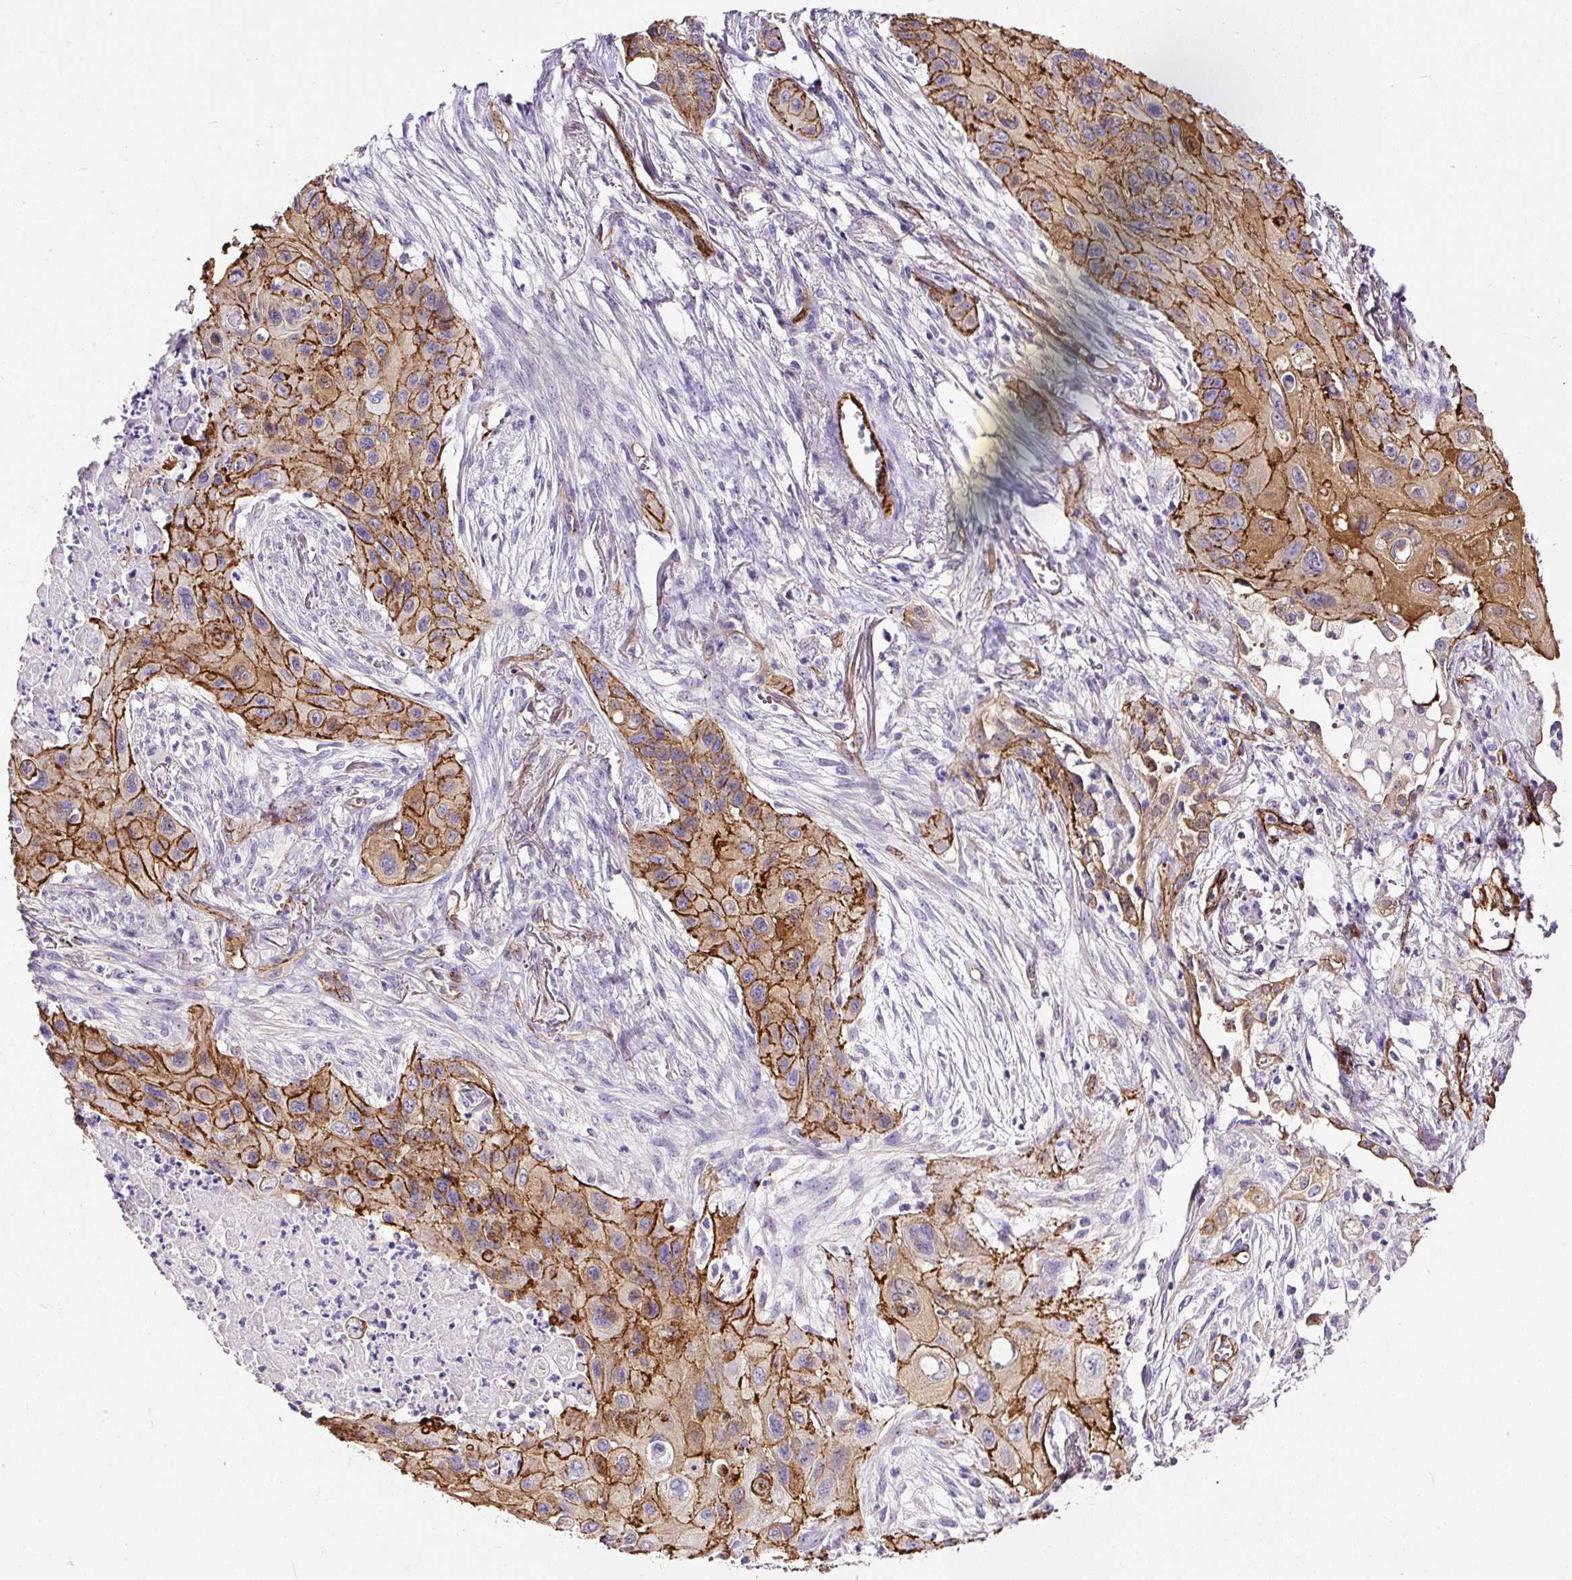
{"staining": {"intensity": "strong", "quantity": "25%-75%", "location": "cytoplasmic/membranous"}, "tissue": "lung cancer", "cell_type": "Tumor cells", "image_type": "cancer", "snomed": [{"axis": "morphology", "description": "Squamous cell carcinoma, NOS"}, {"axis": "topography", "description": "Lung"}], "caption": "DAB immunohistochemical staining of lung cancer (squamous cell carcinoma) demonstrates strong cytoplasmic/membranous protein staining in about 25%-75% of tumor cells.", "gene": "MAGEB16", "patient": {"sex": "male", "age": 71}}